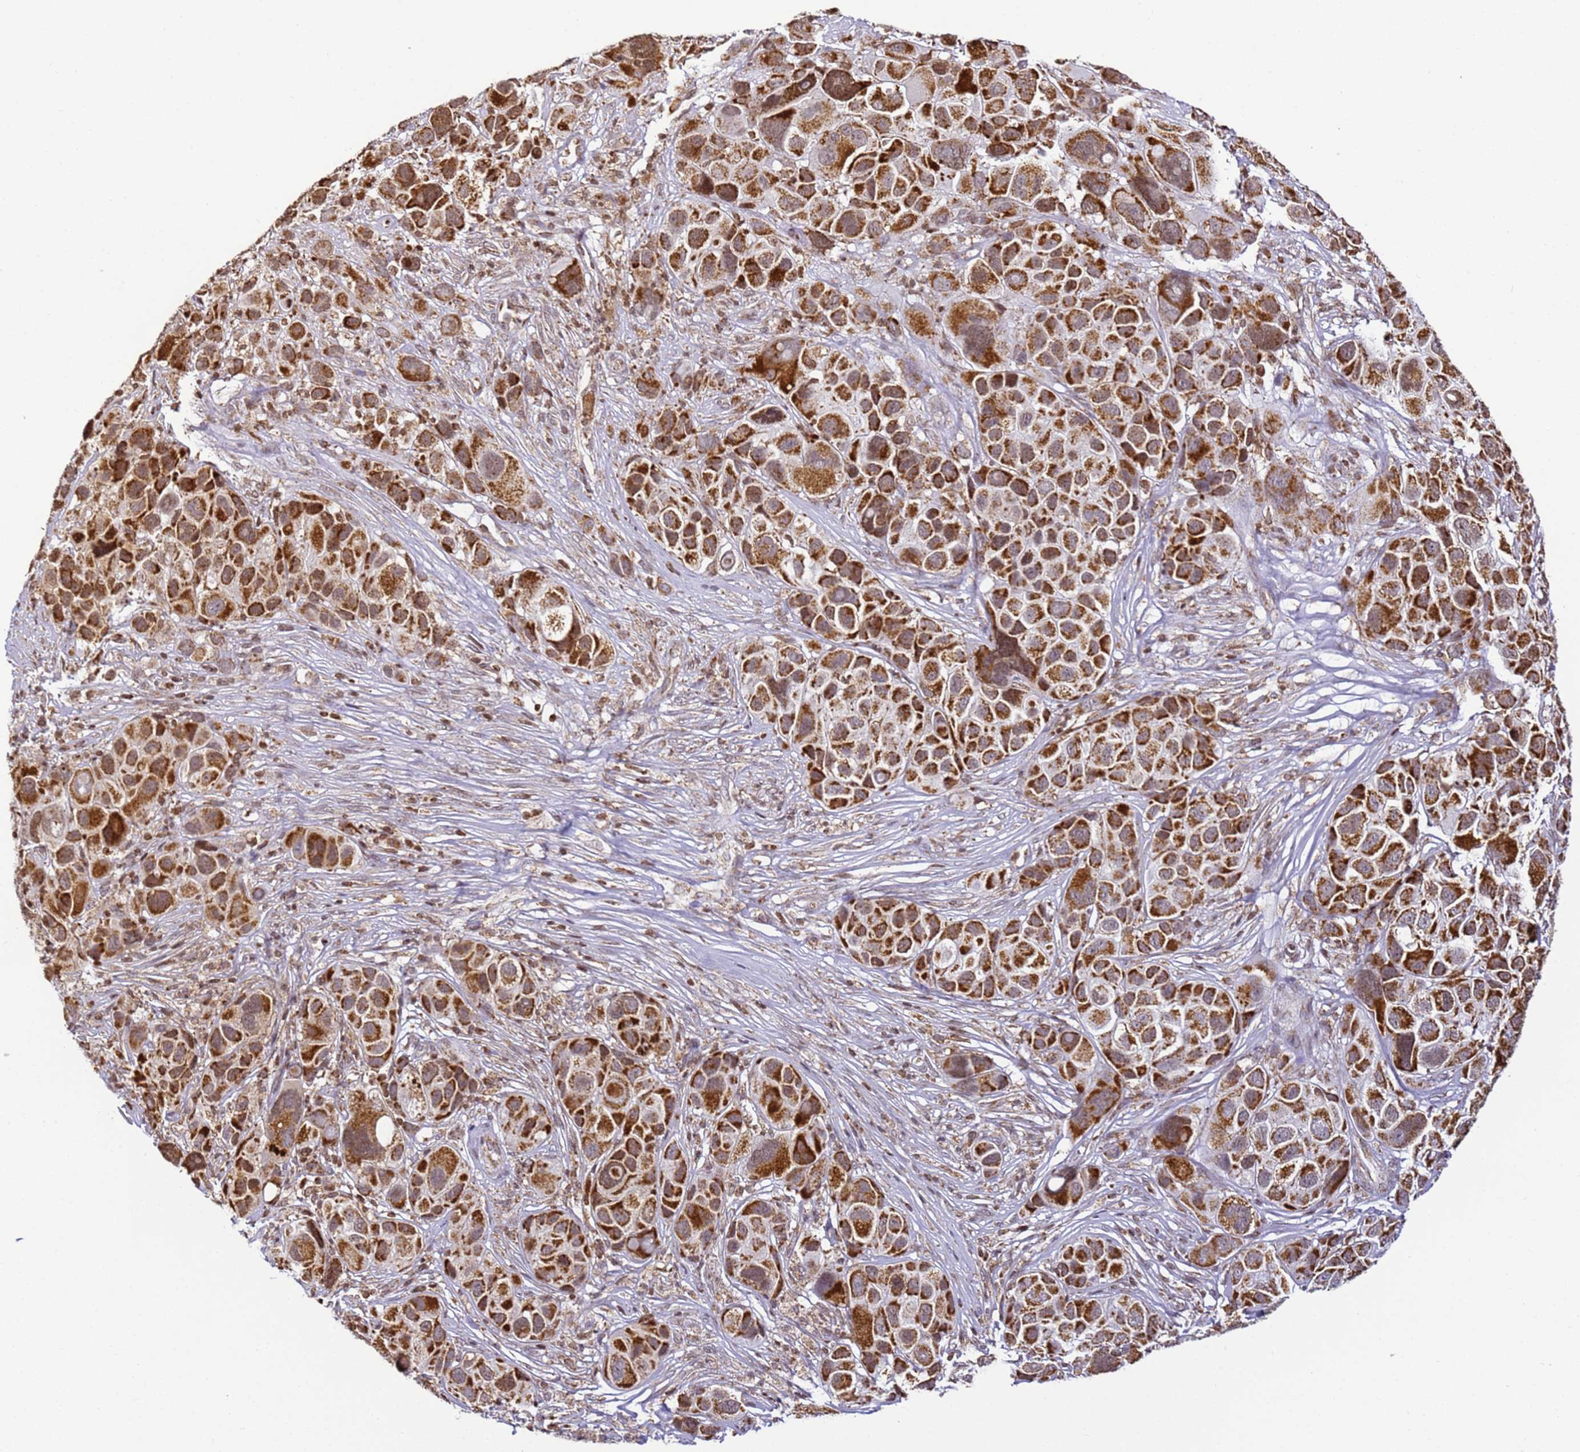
{"staining": {"intensity": "strong", "quantity": ">75%", "location": "cytoplasmic/membranous"}, "tissue": "melanoma", "cell_type": "Tumor cells", "image_type": "cancer", "snomed": [{"axis": "morphology", "description": "Malignant melanoma, NOS"}, {"axis": "topography", "description": "Skin of trunk"}], "caption": "Tumor cells reveal strong cytoplasmic/membranous positivity in approximately >75% of cells in melanoma. The protein is shown in brown color, while the nuclei are stained blue.", "gene": "HSPE1", "patient": {"sex": "male", "age": 71}}